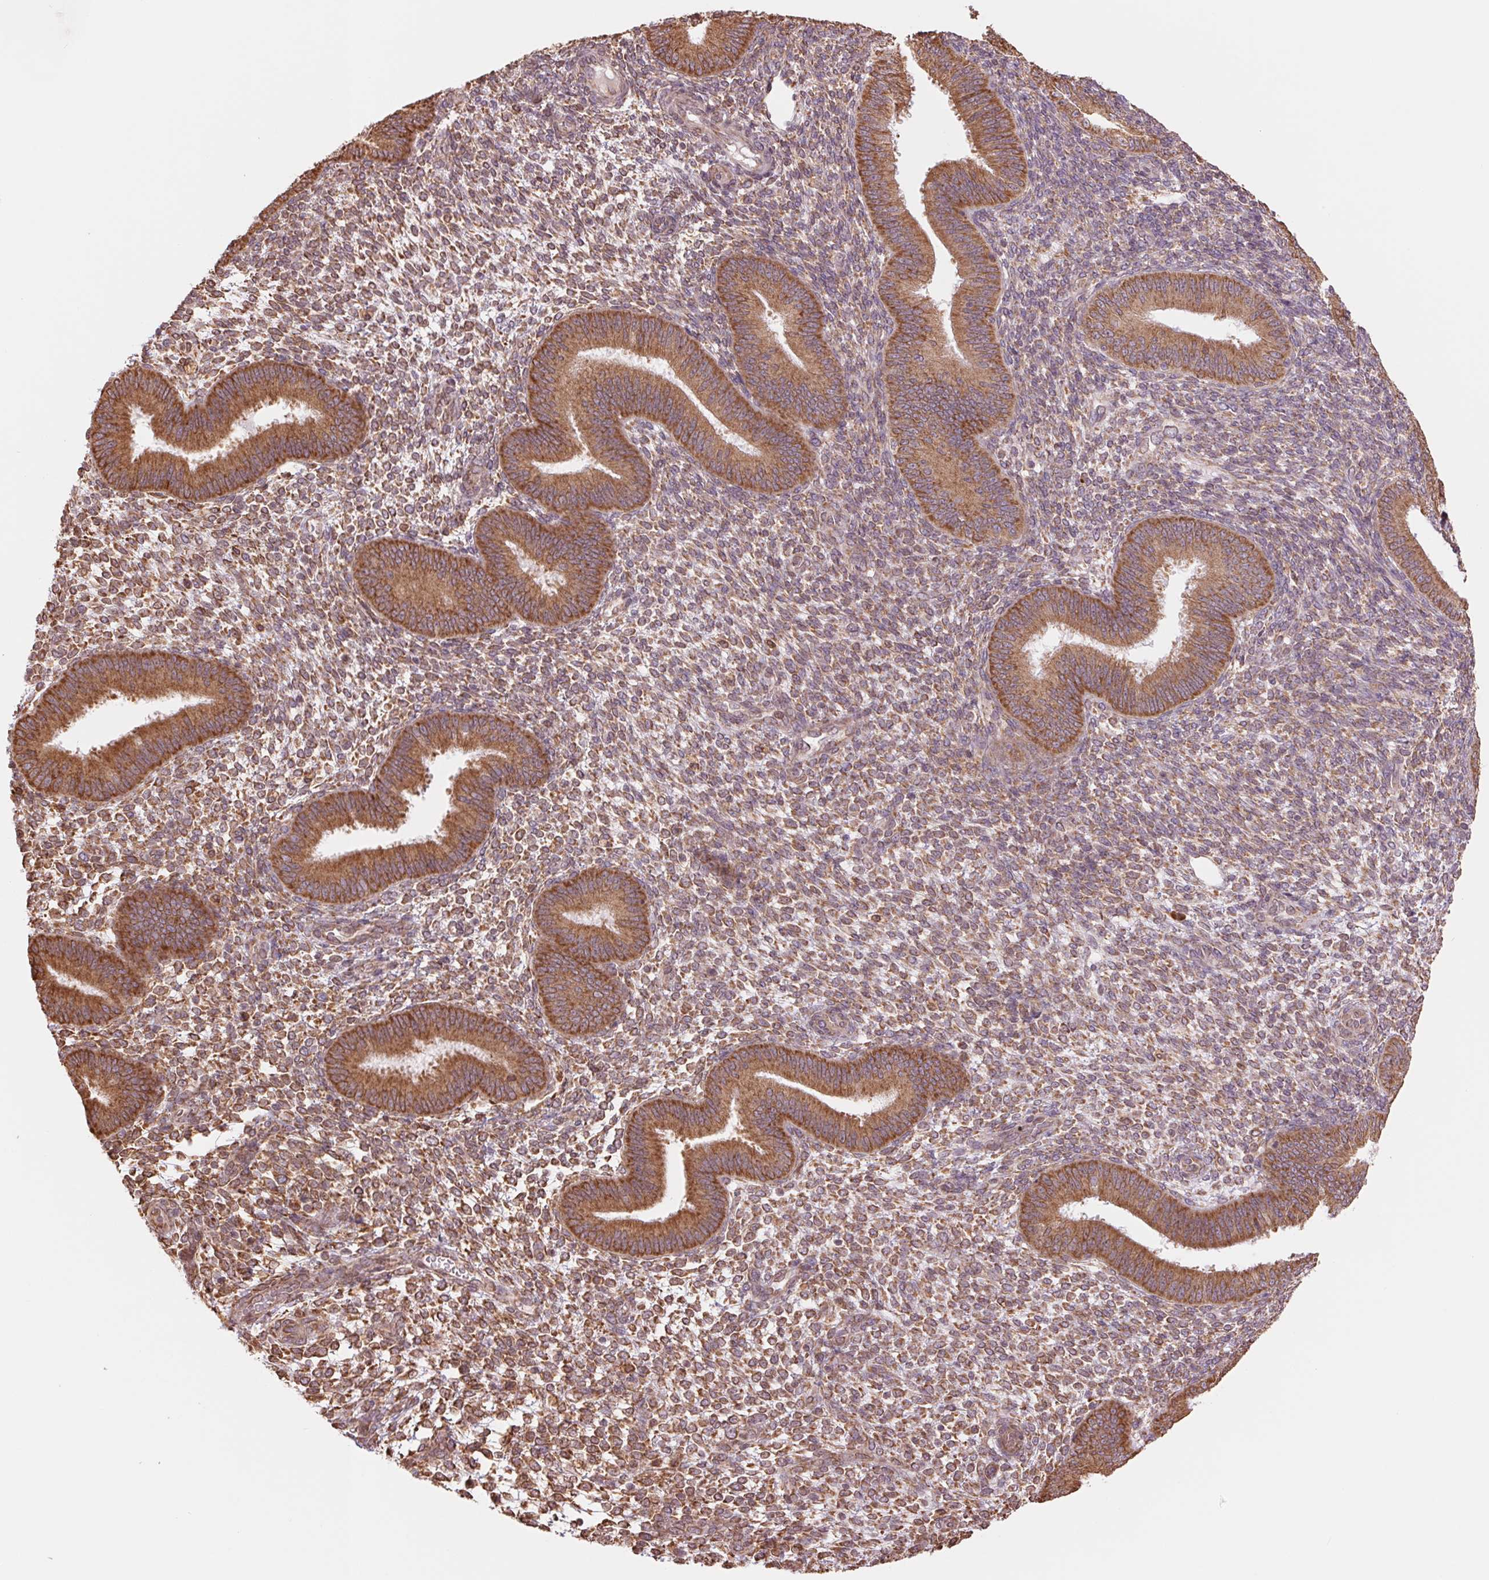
{"staining": {"intensity": "moderate", "quantity": ">75%", "location": "cytoplasmic/membranous"}, "tissue": "endometrium", "cell_type": "Cells in endometrial stroma", "image_type": "normal", "snomed": [{"axis": "morphology", "description": "Normal tissue, NOS"}, {"axis": "topography", "description": "Endometrium"}], "caption": "About >75% of cells in endometrial stroma in unremarkable human endometrium display moderate cytoplasmic/membranous protein positivity as visualized by brown immunohistochemical staining.", "gene": "RPN1", "patient": {"sex": "female", "age": 39}}